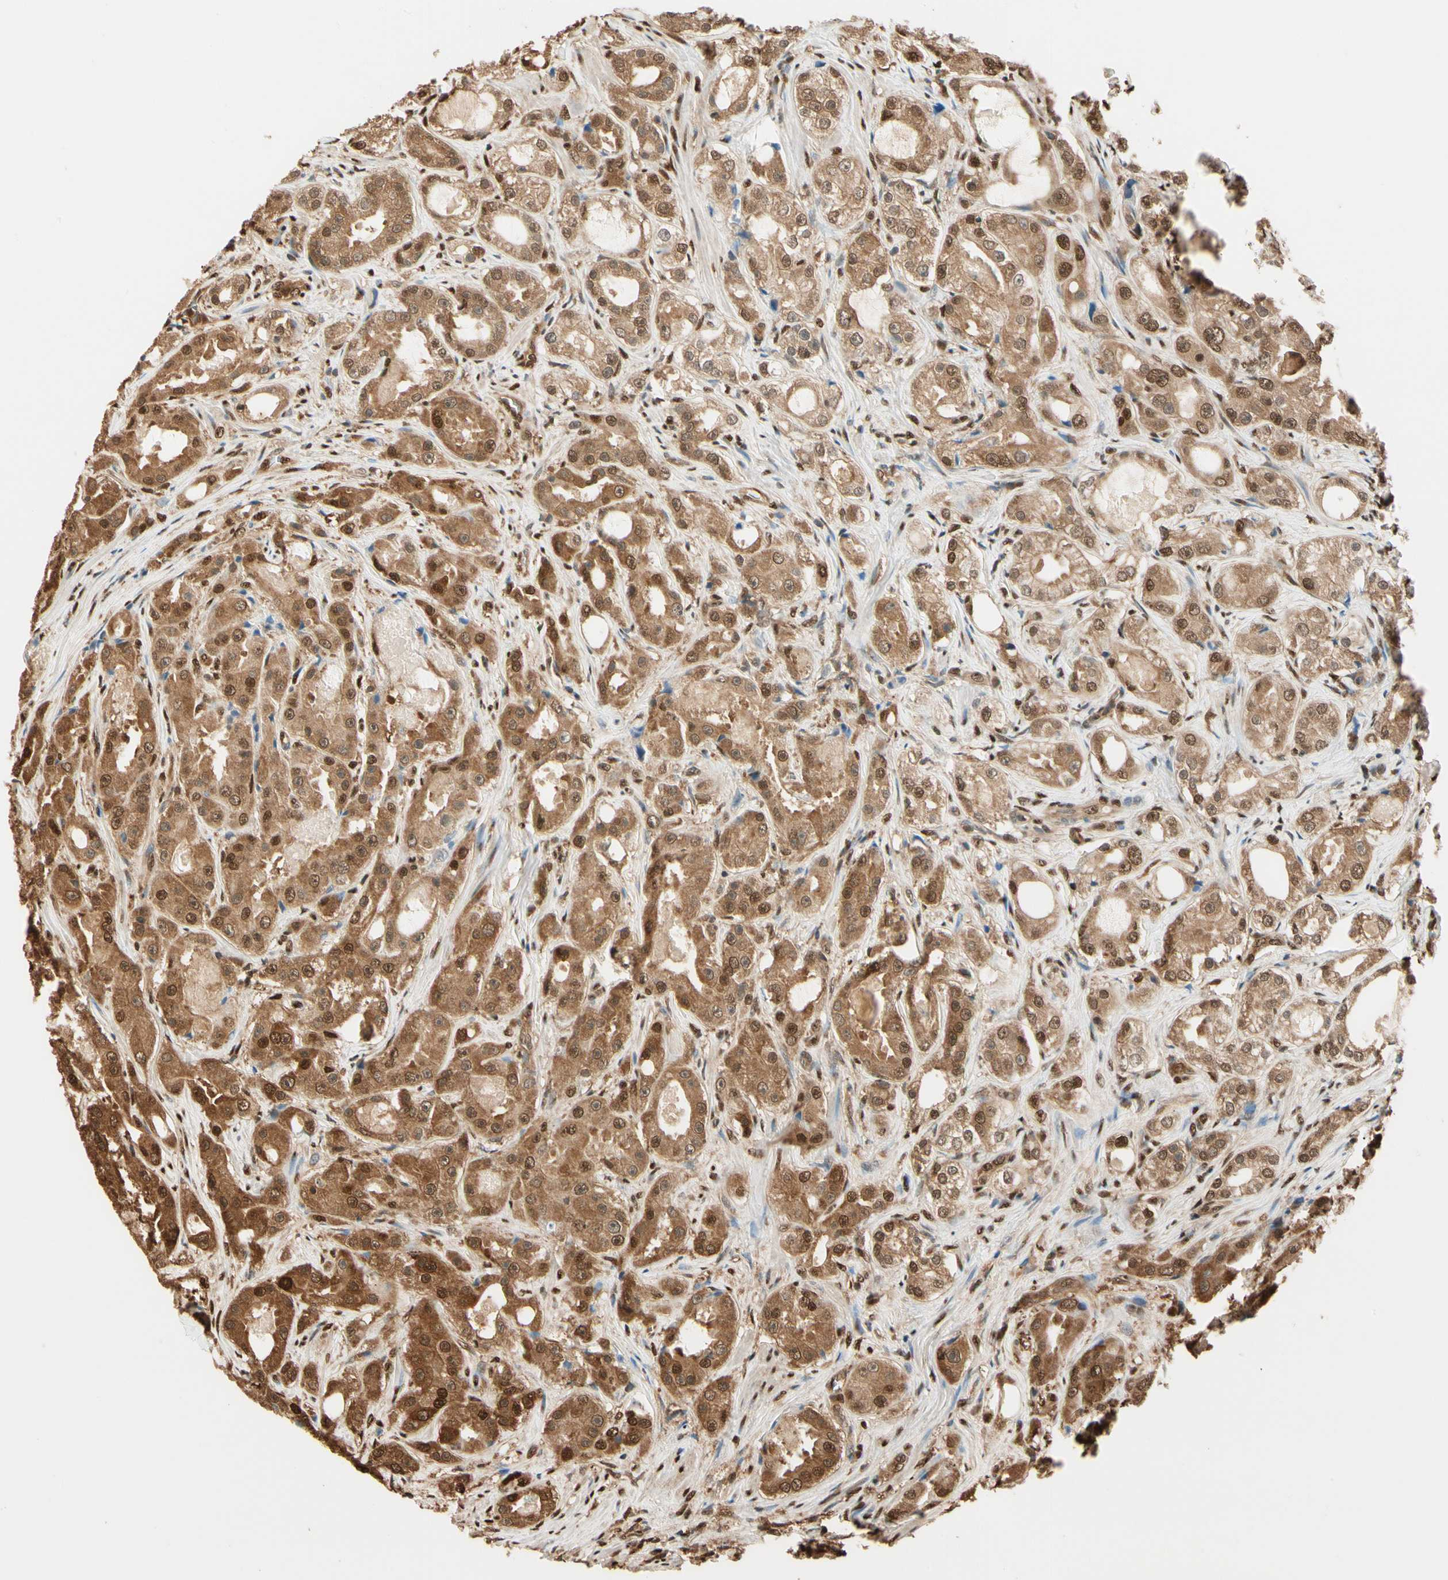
{"staining": {"intensity": "moderate", "quantity": ">75%", "location": "cytoplasmic/membranous,nuclear"}, "tissue": "prostate cancer", "cell_type": "Tumor cells", "image_type": "cancer", "snomed": [{"axis": "morphology", "description": "Adenocarcinoma, High grade"}, {"axis": "topography", "description": "Prostate"}], "caption": "Immunohistochemistry (DAB (3,3'-diaminobenzidine)) staining of prostate adenocarcinoma (high-grade) displays moderate cytoplasmic/membranous and nuclear protein staining in approximately >75% of tumor cells.", "gene": "PNCK", "patient": {"sex": "male", "age": 73}}